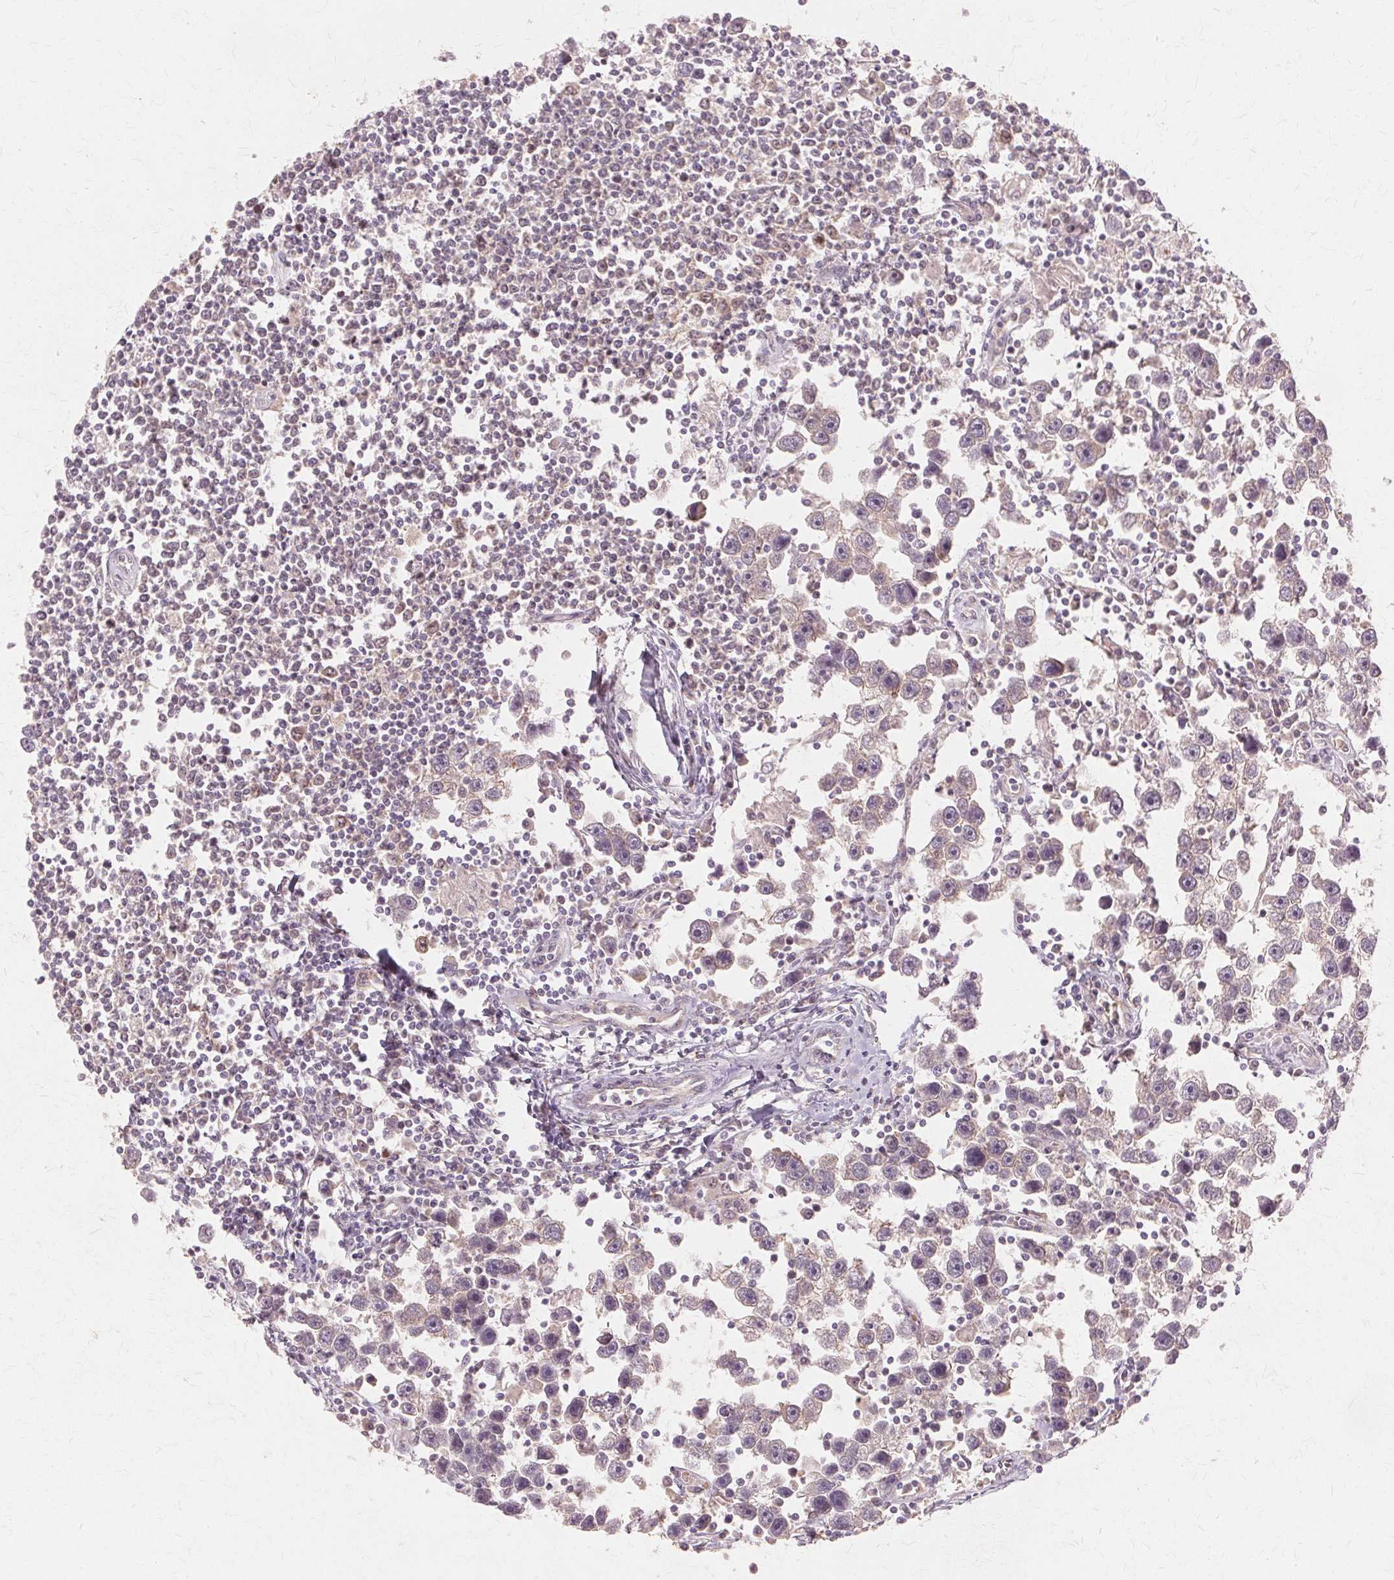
{"staining": {"intensity": "negative", "quantity": "none", "location": "none"}, "tissue": "testis cancer", "cell_type": "Tumor cells", "image_type": "cancer", "snomed": [{"axis": "morphology", "description": "Seminoma, NOS"}, {"axis": "topography", "description": "Testis"}], "caption": "Histopathology image shows no significant protein positivity in tumor cells of testis cancer (seminoma). (DAB immunohistochemistry visualized using brightfield microscopy, high magnification).", "gene": "PRMT5", "patient": {"sex": "male", "age": 30}}